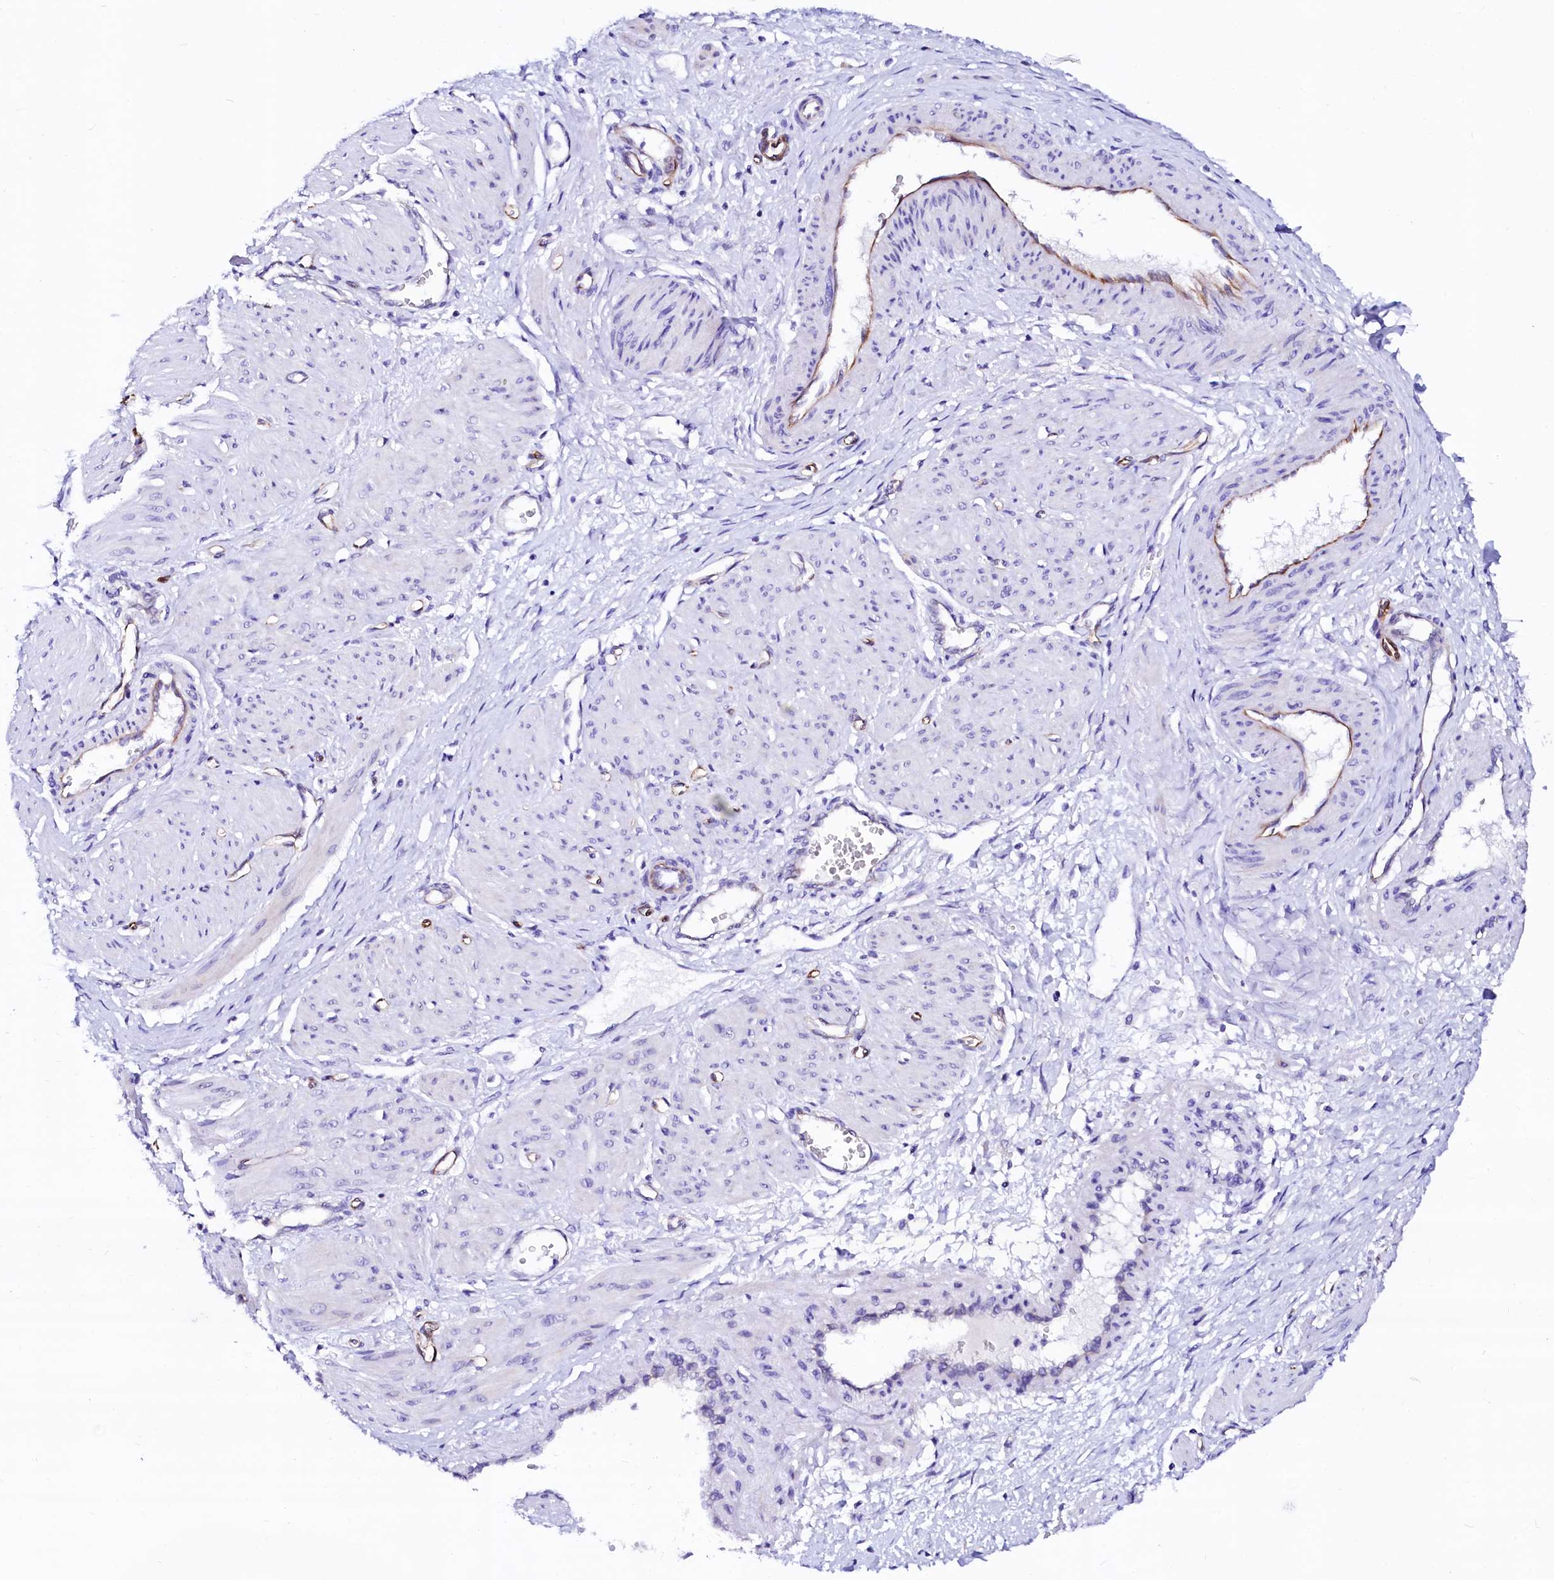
{"staining": {"intensity": "negative", "quantity": "none", "location": "none"}, "tissue": "smooth muscle", "cell_type": "Smooth muscle cells", "image_type": "normal", "snomed": [{"axis": "morphology", "description": "Normal tissue, NOS"}, {"axis": "topography", "description": "Endometrium"}], "caption": "Immunohistochemistry image of benign smooth muscle: smooth muscle stained with DAB demonstrates no significant protein positivity in smooth muscle cells. (DAB immunohistochemistry (IHC), high magnification).", "gene": "SFR1", "patient": {"sex": "female", "age": 33}}